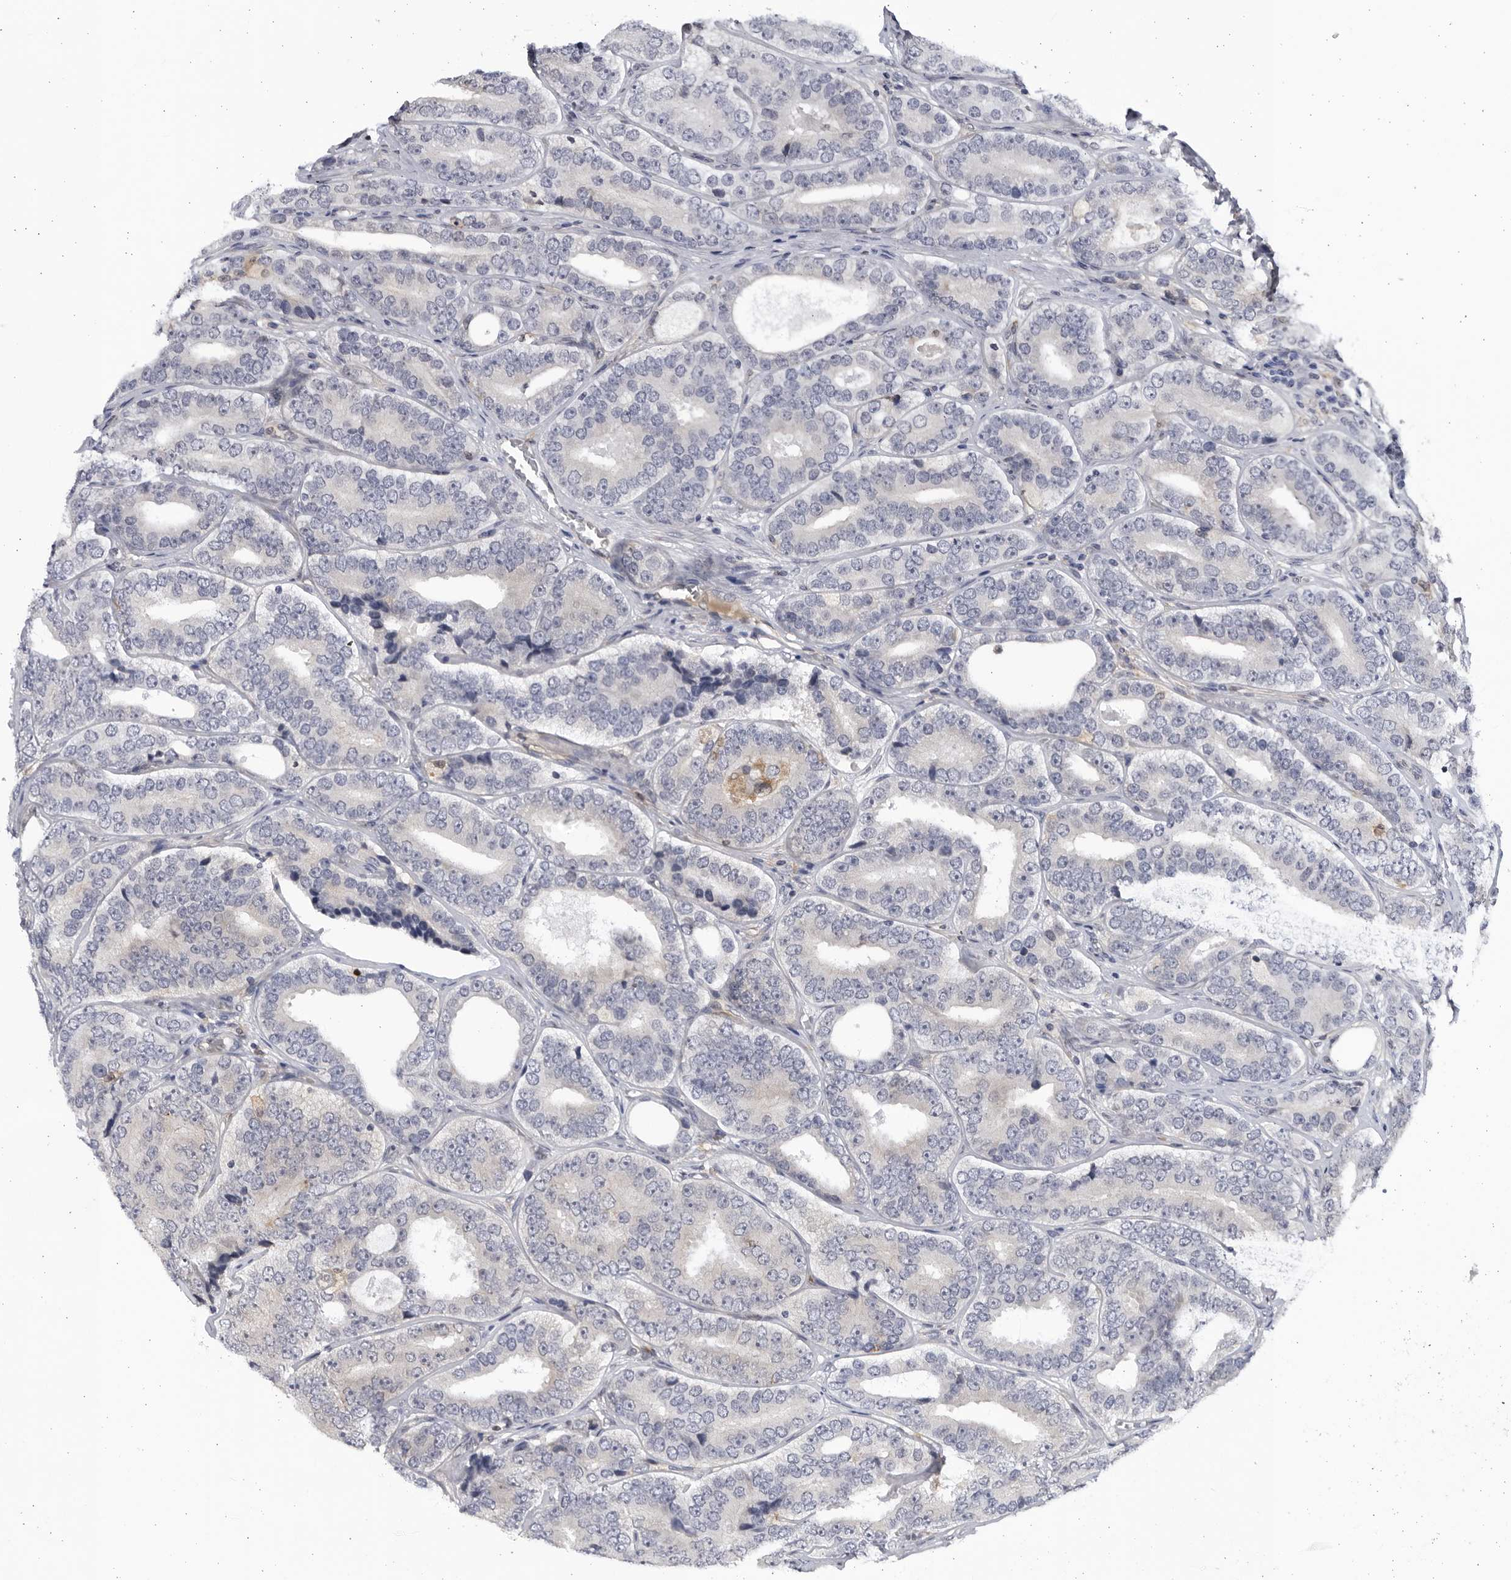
{"staining": {"intensity": "negative", "quantity": "none", "location": "none"}, "tissue": "prostate cancer", "cell_type": "Tumor cells", "image_type": "cancer", "snomed": [{"axis": "morphology", "description": "Adenocarcinoma, High grade"}, {"axis": "topography", "description": "Prostate"}], "caption": "The image demonstrates no staining of tumor cells in adenocarcinoma (high-grade) (prostate).", "gene": "BMP2K", "patient": {"sex": "male", "age": 56}}